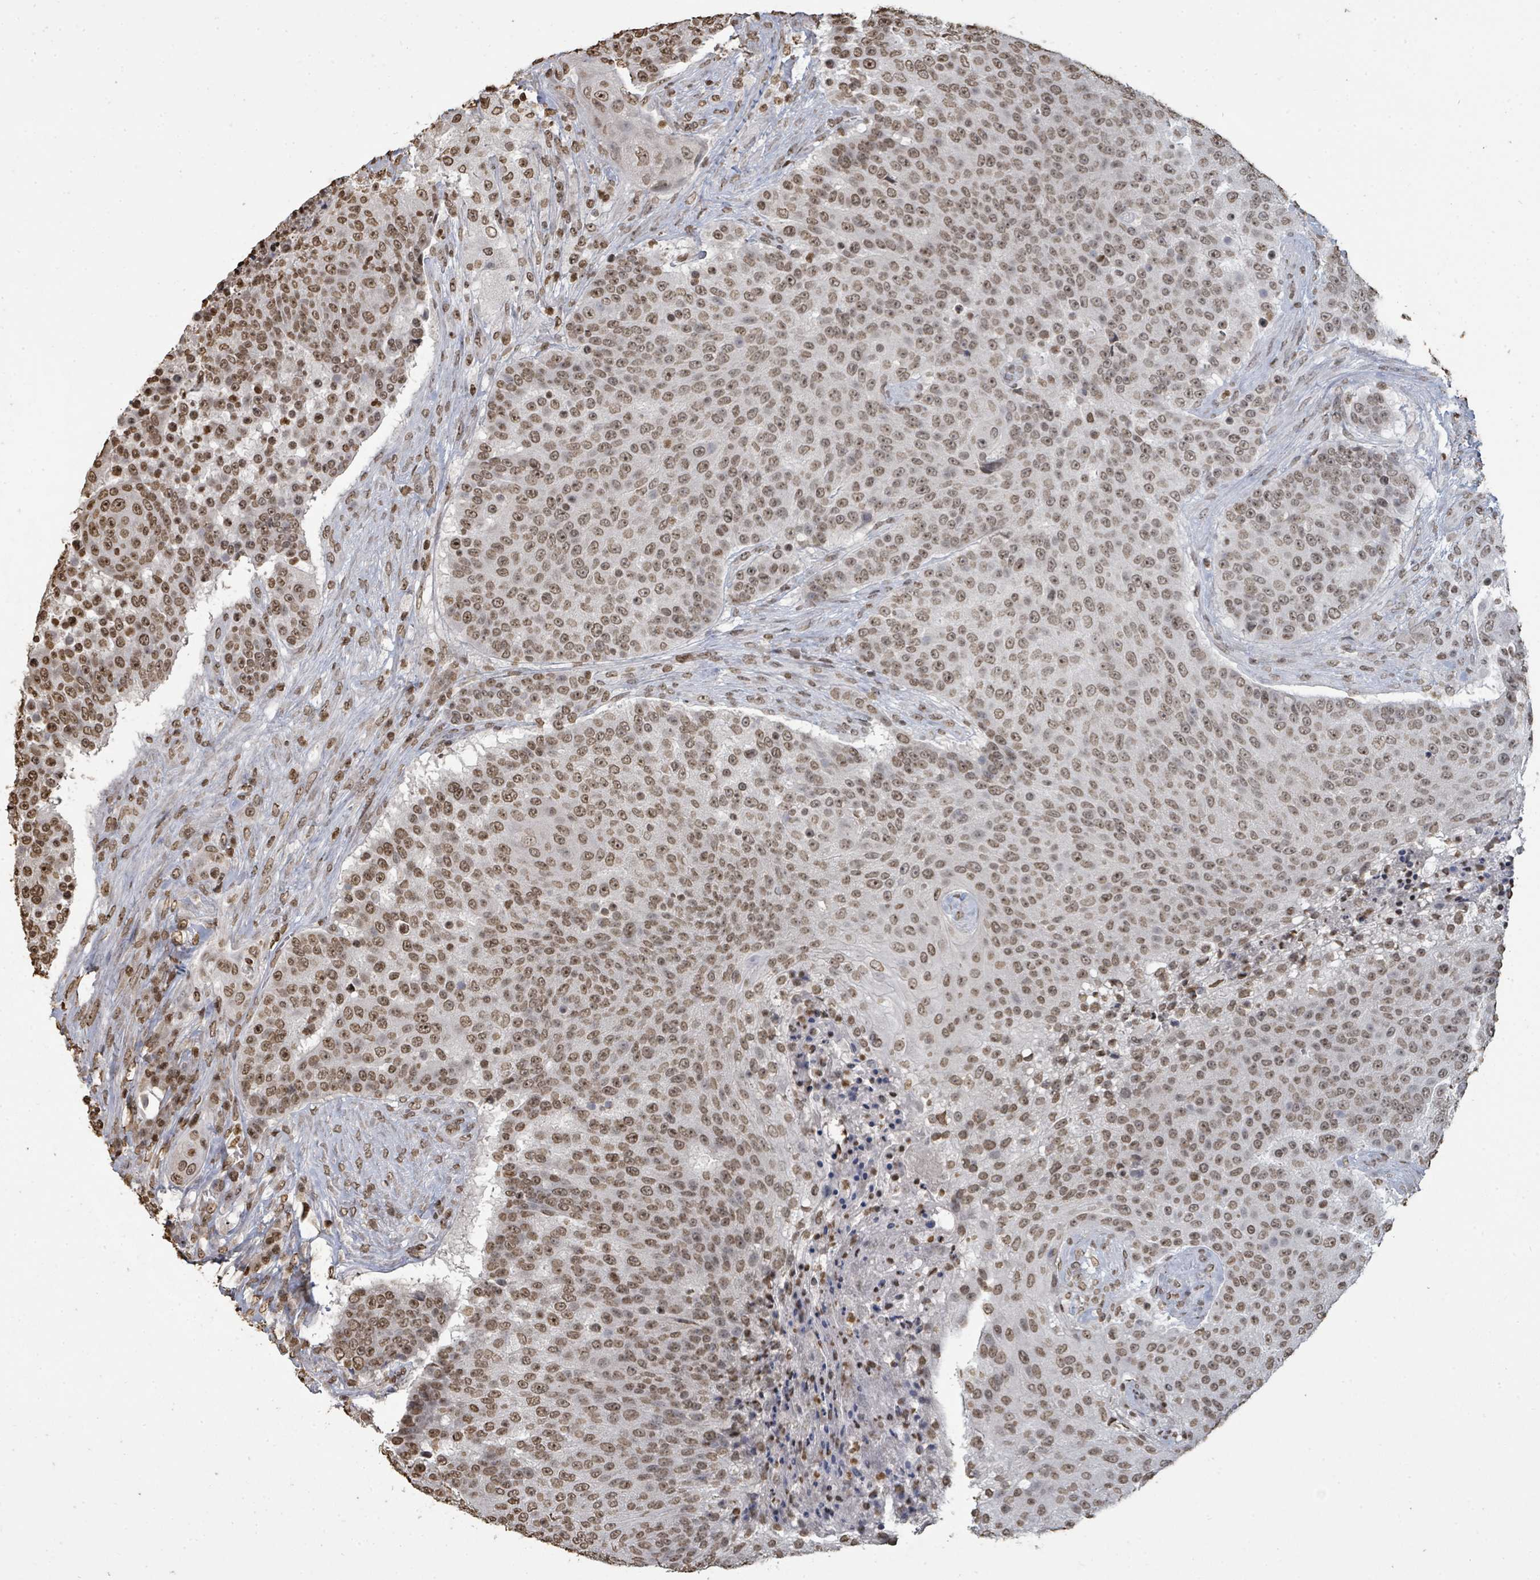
{"staining": {"intensity": "moderate", "quantity": ">75%", "location": "nuclear"}, "tissue": "urothelial cancer", "cell_type": "Tumor cells", "image_type": "cancer", "snomed": [{"axis": "morphology", "description": "Urothelial carcinoma, High grade"}, {"axis": "topography", "description": "Urinary bladder"}], "caption": "Urothelial cancer stained for a protein (brown) shows moderate nuclear positive staining in approximately >75% of tumor cells.", "gene": "MRPS12", "patient": {"sex": "female", "age": 63}}